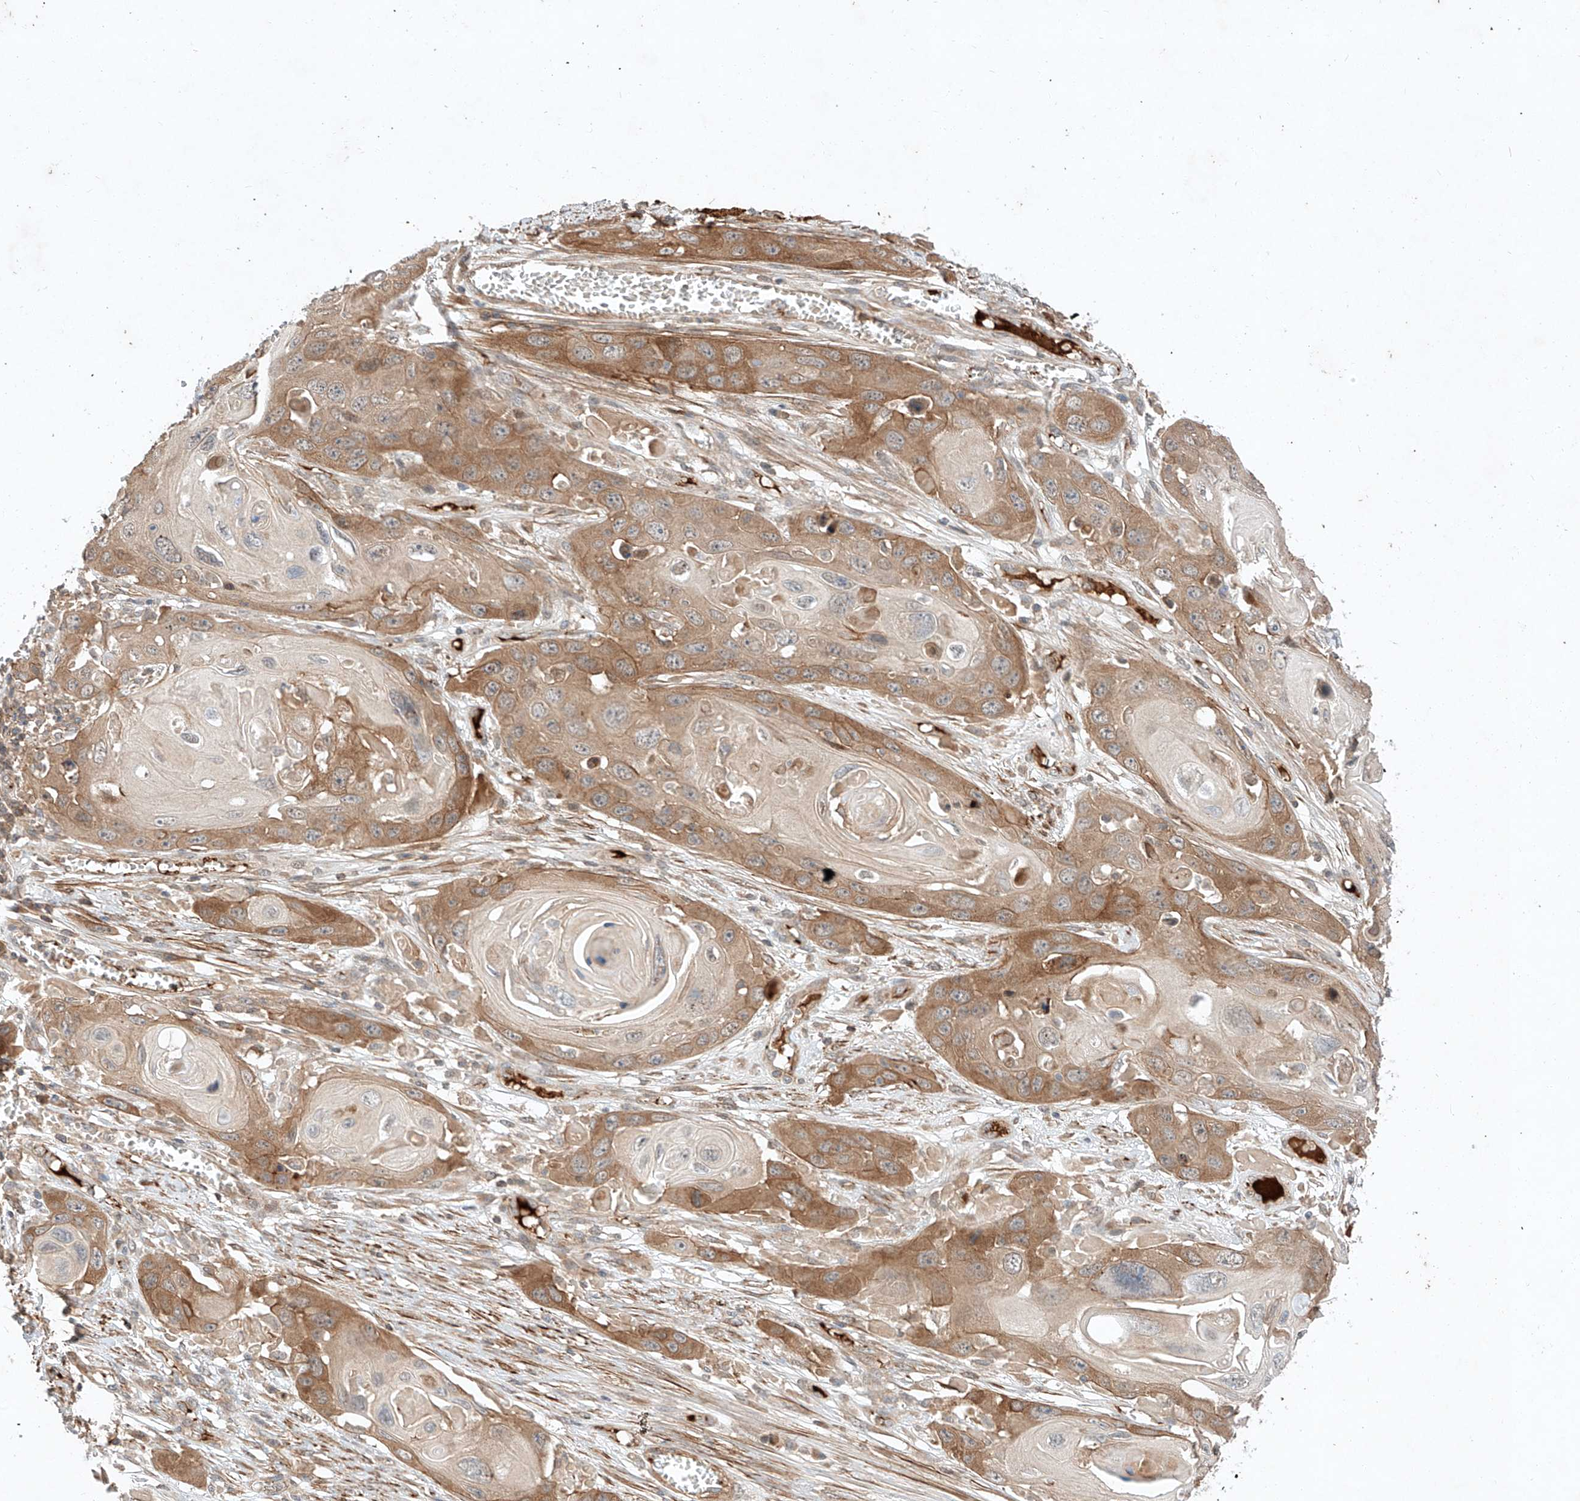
{"staining": {"intensity": "moderate", "quantity": ">75%", "location": "cytoplasmic/membranous"}, "tissue": "skin cancer", "cell_type": "Tumor cells", "image_type": "cancer", "snomed": [{"axis": "morphology", "description": "Squamous cell carcinoma, NOS"}, {"axis": "topography", "description": "Skin"}], "caption": "Skin cancer (squamous cell carcinoma) tissue exhibits moderate cytoplasmic/membranous expression in approximately >75% of tumor cells, visualized by immunohistochemistry.", "gene": "ARHGAP33", "patient": {"sex": "male", "age": 55}}